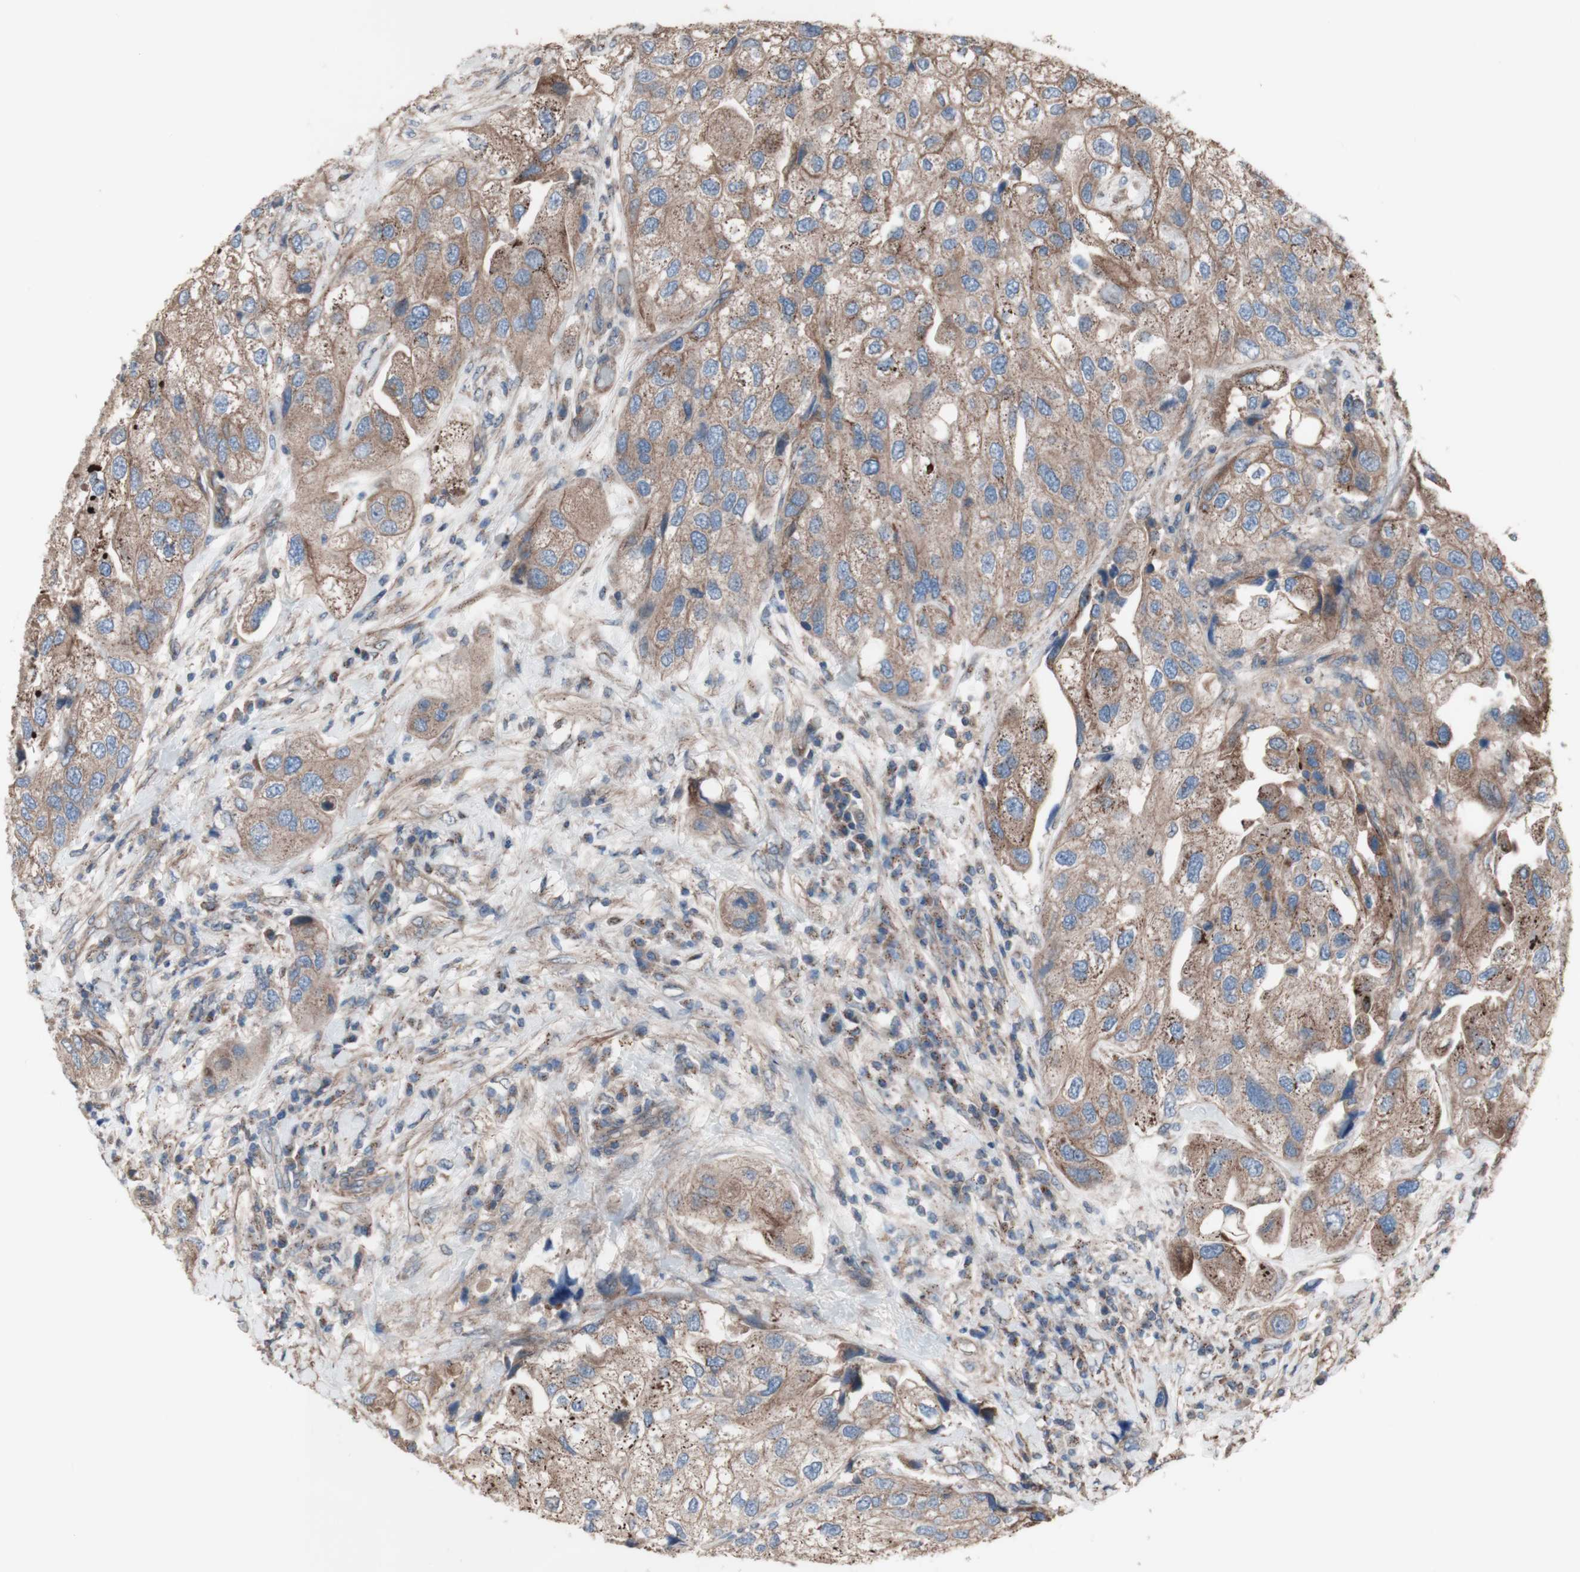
{"staining": {"intensity": "moderate", "quantity": ">75%", "location": "cytoplasmic/membranous"}, "tissue": "urothelial cancer", "cell_type": "Tumor cells", "image_type": "cancer", "snomed": [{"axis": "morphology", "description": "Urothelial carcinoma, High grade"}, {"axis": "topography", "description": "Urinary bladder"}], "caption": "A photomicrograph showing moderate cytoplasmic/membranous positivity in about >75% of tumor cells in urothelial carcinoma (high-grade), as visualized by brown immunohistochemical staining.", "gene": "COPB1", "patient": {"sex": "female", "age": 64}}